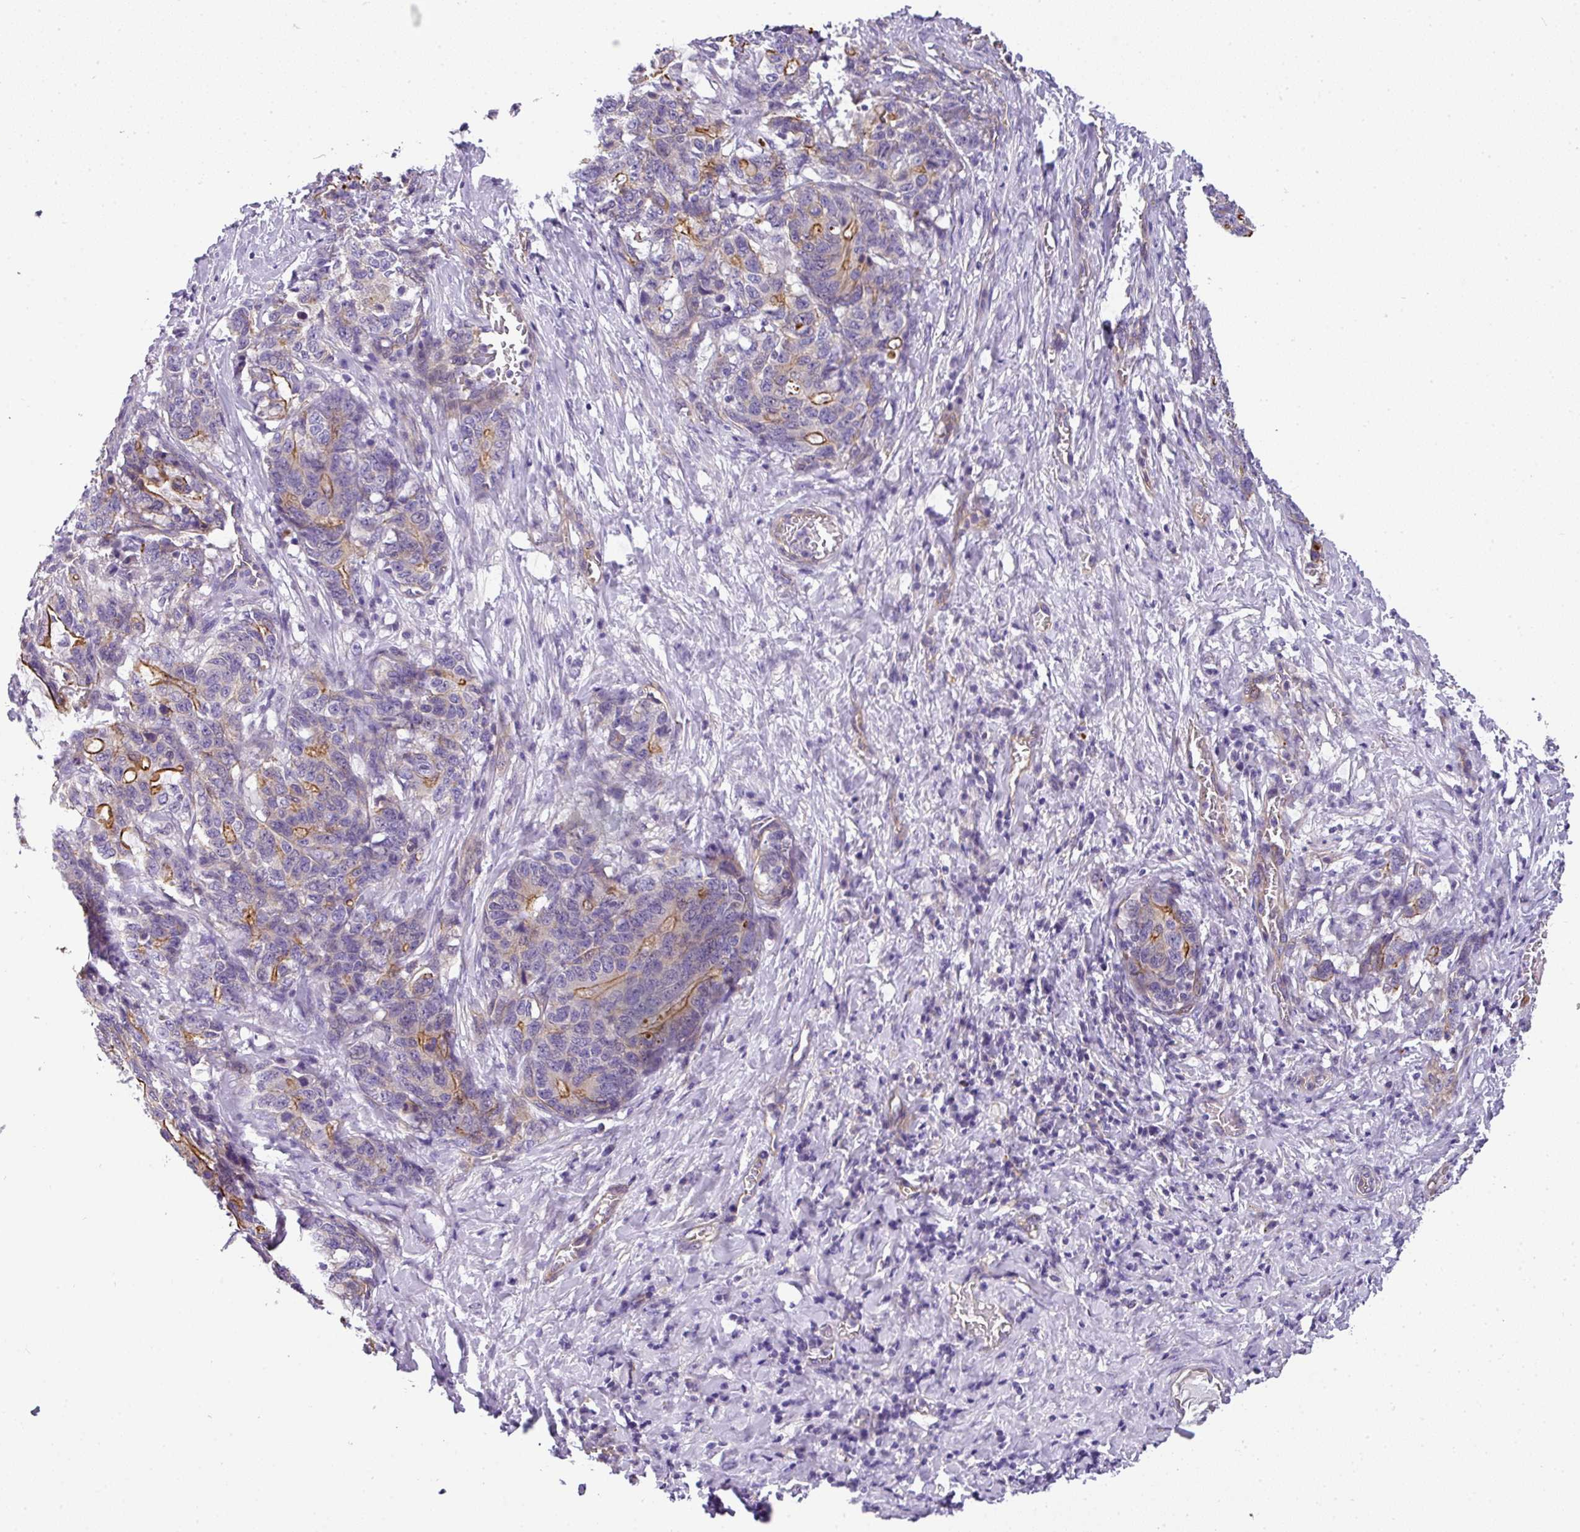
{"staining": {"intensity": "moderate", "quantity": "25%-75%", "location": "cytoplasmic/membranous"}, "tissue": "stomach cancer", "cell_type": "Tumor cells", "image_type": "cancer", "snomed": [{"axis": "morphology", "description": "Normal tissue, NOS"}, {"axis": "morphology", "description": "Adenocarcinoma, NOS"}, {"axis": "topography", "description": "Stomach"}], "caption": "High-power microscopy captured an immunohistochemistry (IHC) histopathology image of stomach adenocarcinoma, revealing moderate cytoplasmic/membranous expression in about 25%-75% of tumor cells.", "gene": "OR11H4", "patient": {"sex": "female", "age": 64}}